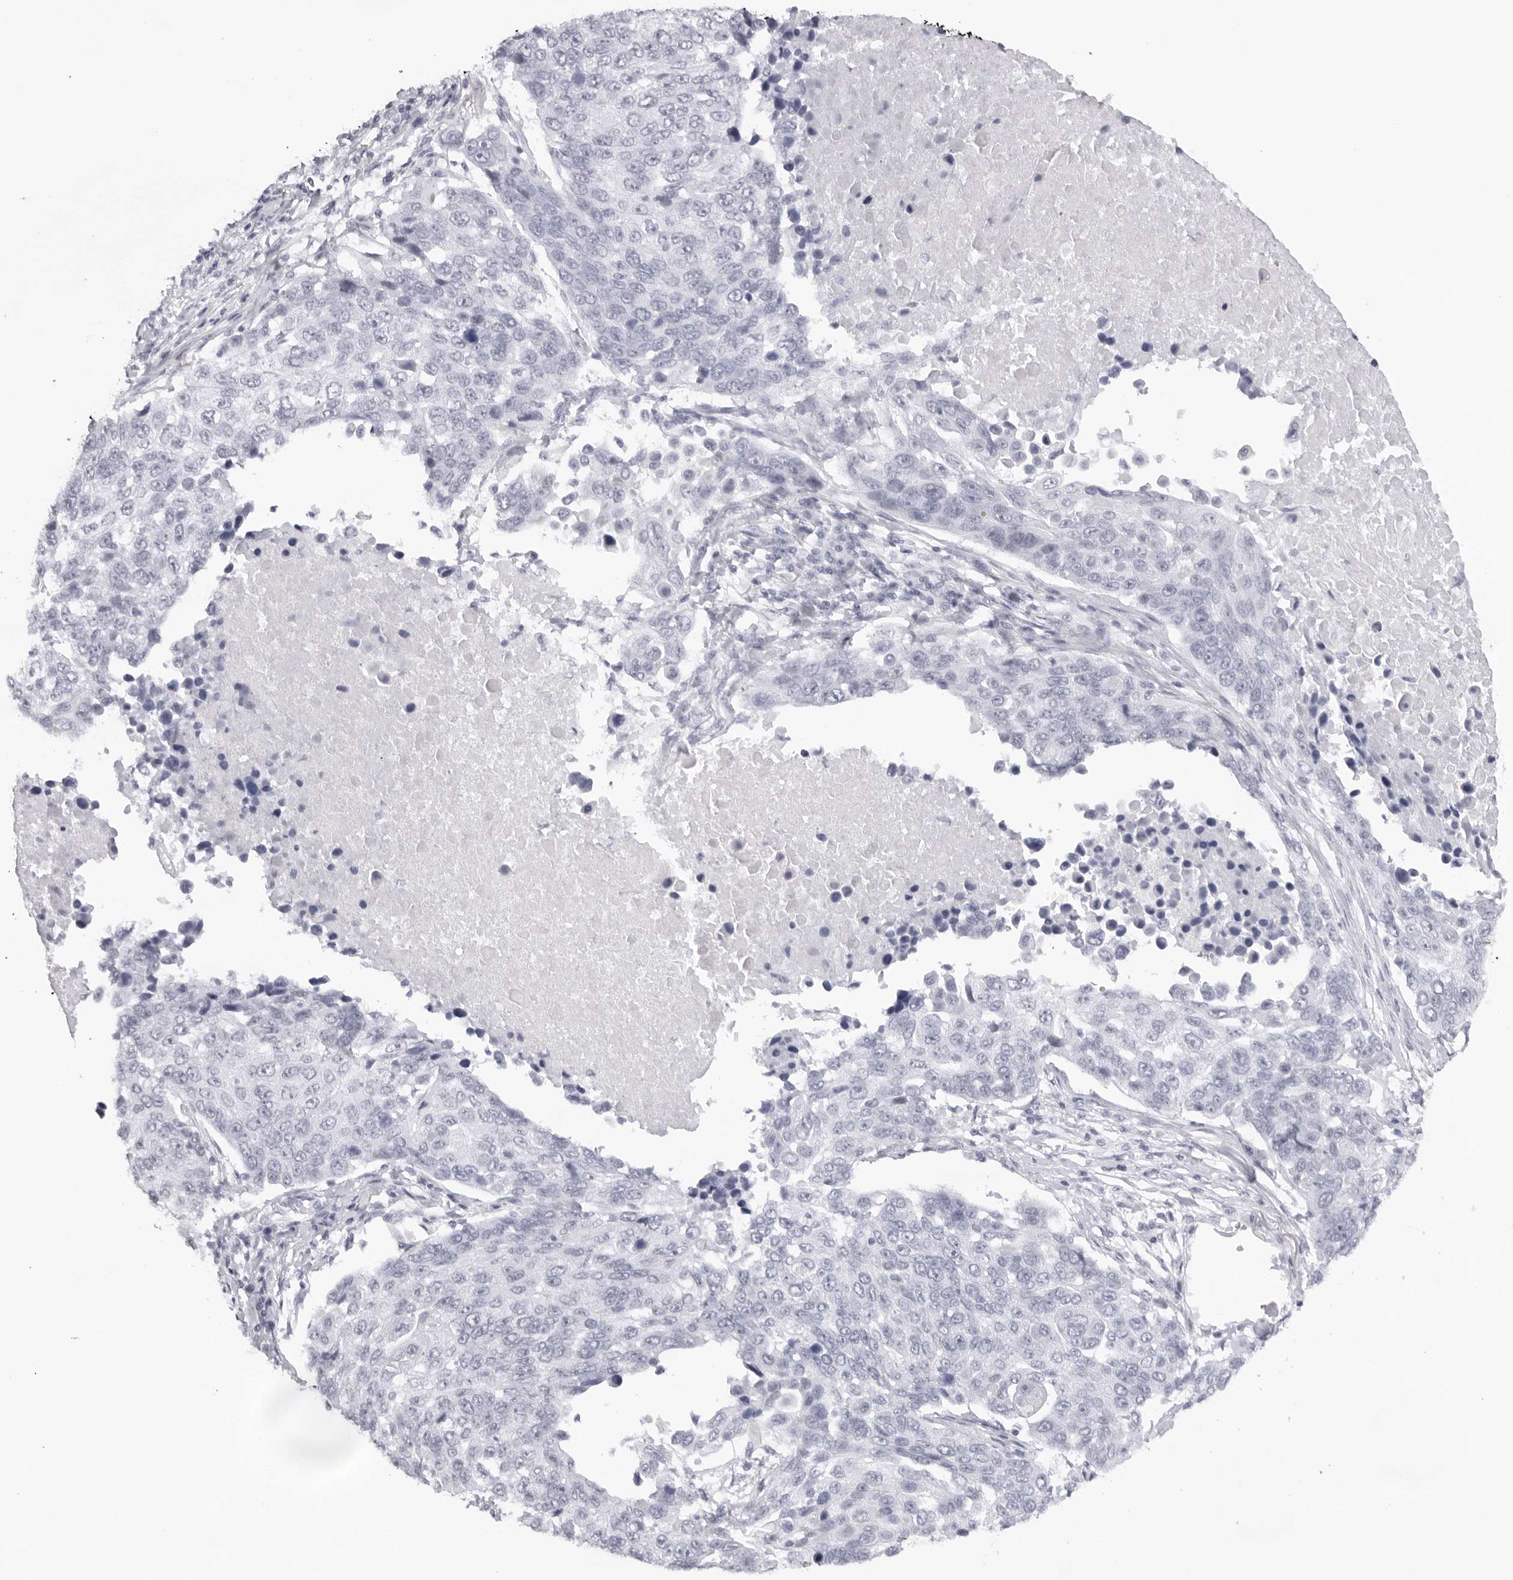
{"staining": {"intensity": "negative", "quantity": "none", "location": "none"}, "tissue": "lung cancer", "cell_type": "Tumor cells", "image_type": "cancer", "snomed": [{"axis": "morphology", "description": "Squamous cell carcinoma, NOS"}, {"axis": "topography", "description": "Lung"}], "caption": "IHC of lung squamous cell carcinoma shows no staining in tumor cells.", "gene": "KLK12", "patient": {"sex": "male", "age": 66}}